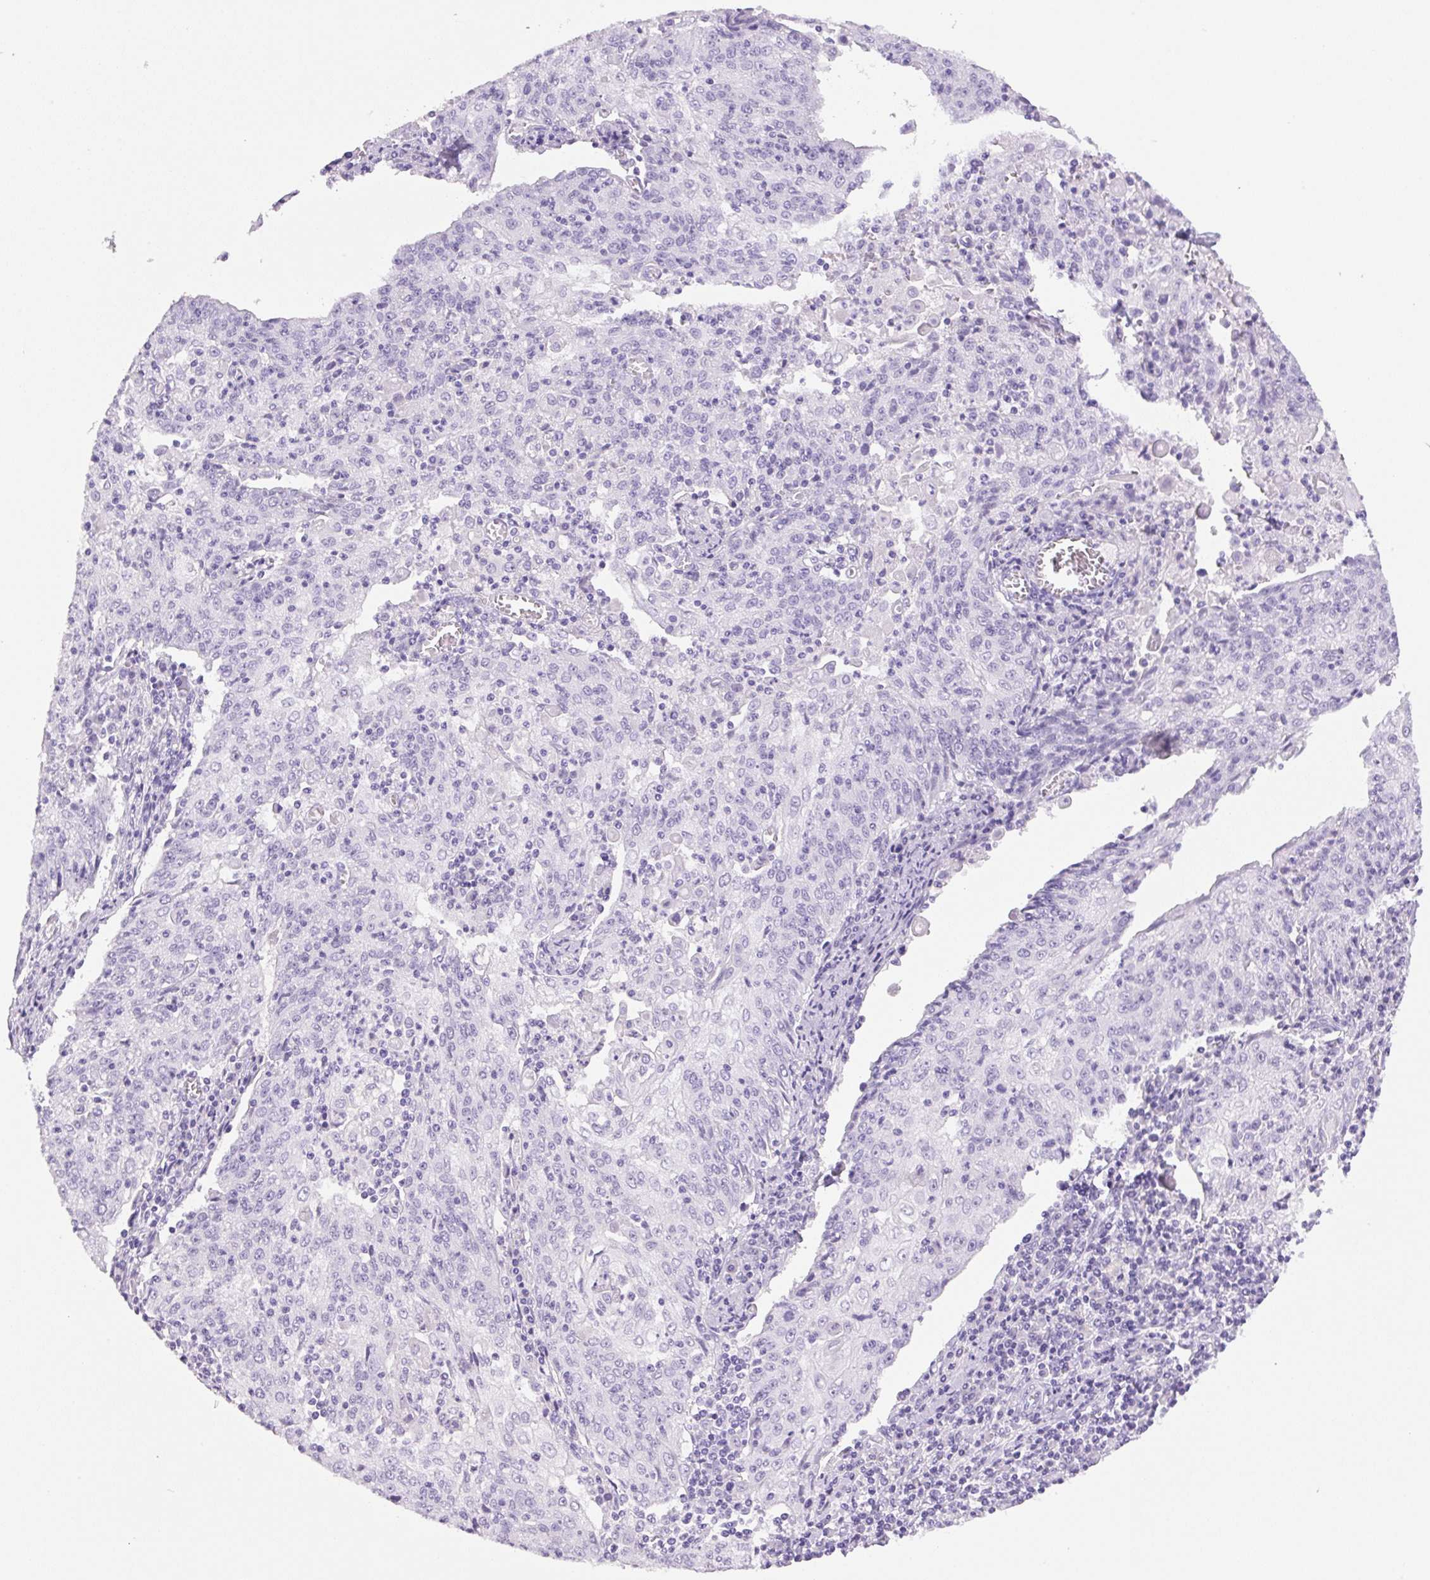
{"staining": {"intensity": "negative", "quantity": "none", "location": "none"}, "tissue": "cervical cancer", "cell_type": "Tumor cells", "image_type": "cancer", "snomed": [{"axis": "morphology", "description": "Squamous cell carcinoma, NOS"}, {"axis": "topography", "description": "Cervix"}], "caption": "This is an IHC micrograph of cervical cancer. There is no positivity in tumor cells.", "gene": "PRRT1", "patient": {"sex": "female", "age": 48}}